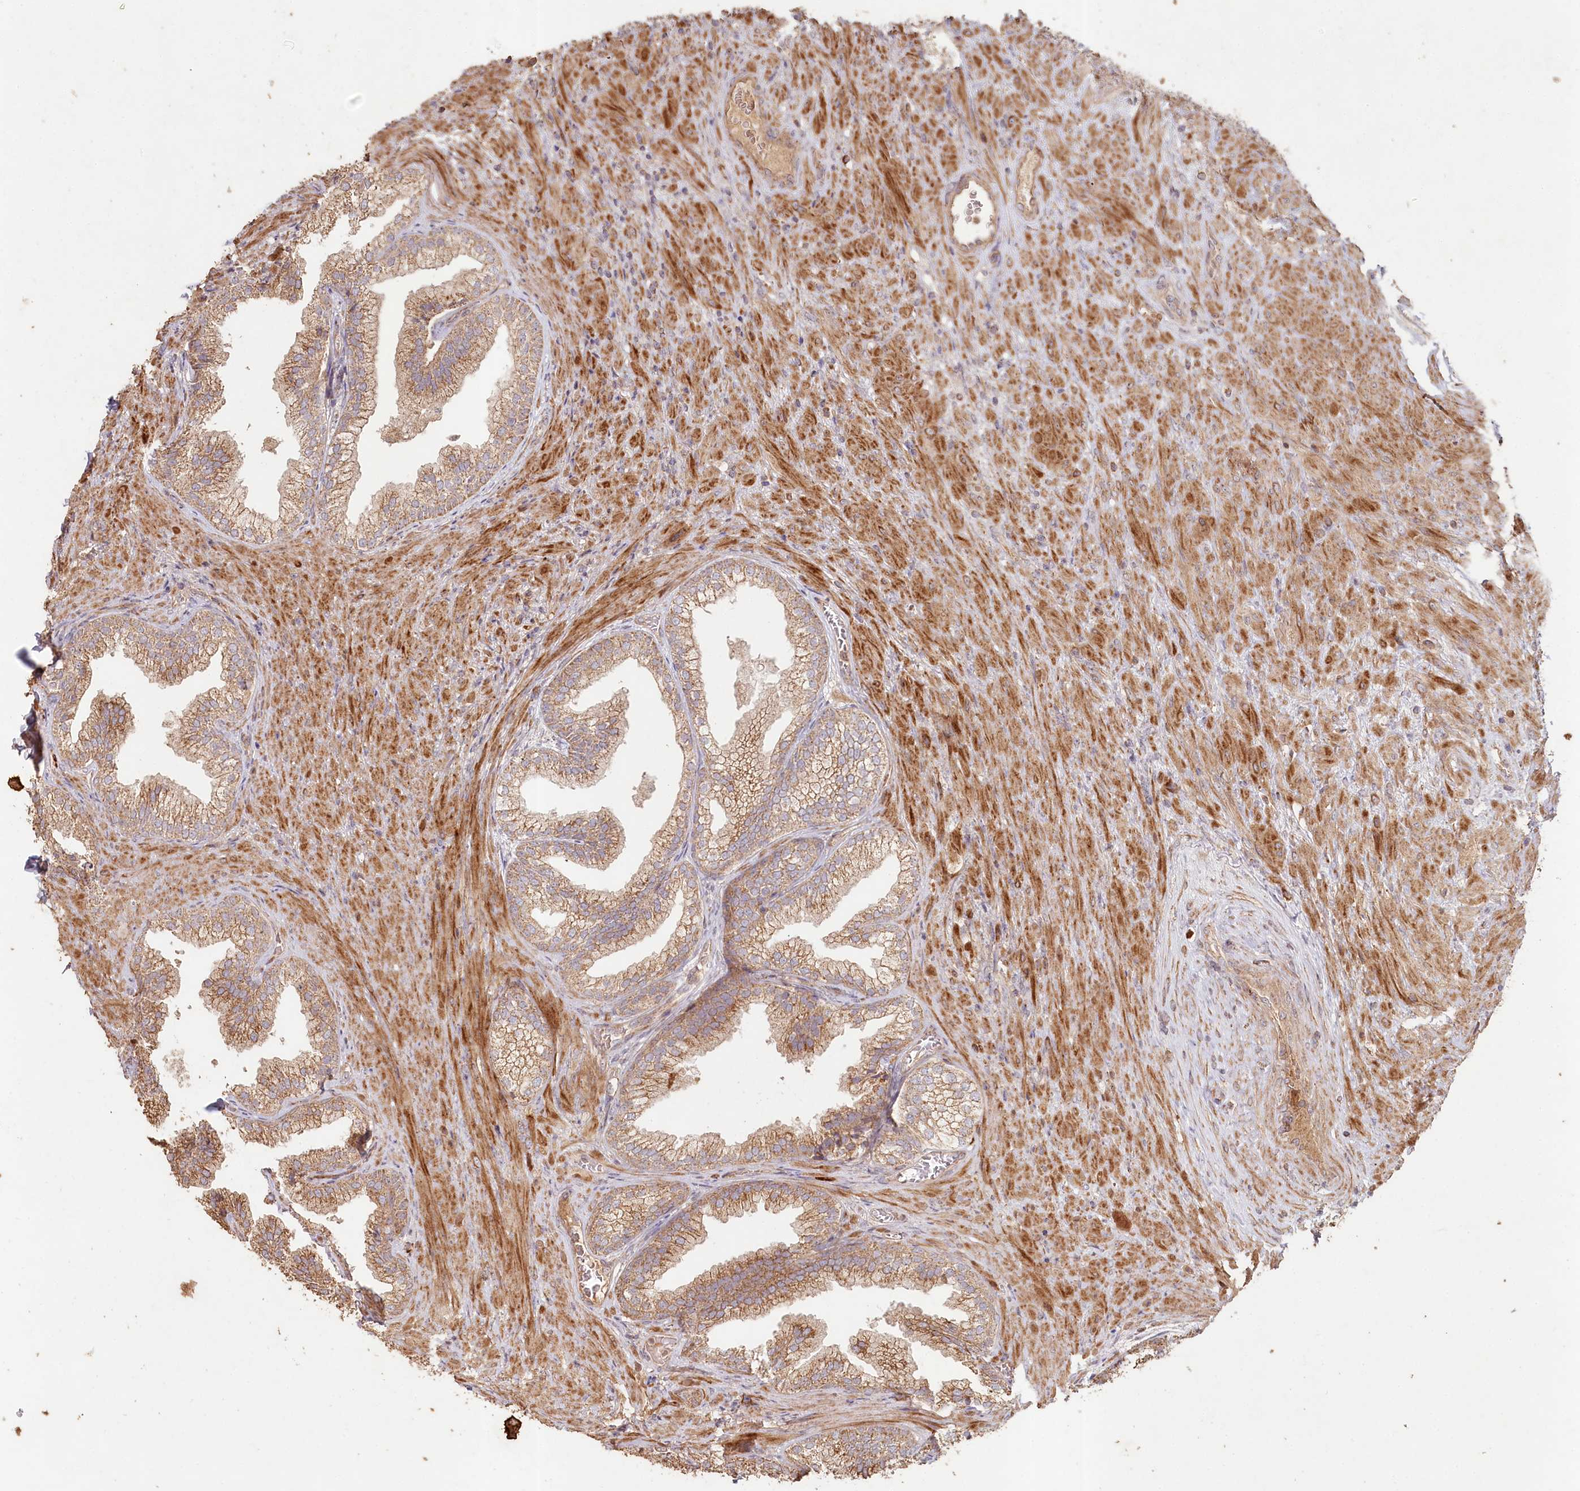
{"staining": {"intensity": "moderate", "quantity": ">75%", "location": "cytoplasmic/membranous"}, "tissue": "prostate", "cell_type": "Glandular cells", "image_type": "normal", "snomed": [{"axis": "morphology", "description": "Normal tissue, NOS"}, {"axis": "topography", "description": "Prostate"}], "caption": "Protein analysis of unremarkable prostate shows moderate cytoplasmic/membranous expression in approximately >75% of glandular cells. The staining is performed using DAB brown chromogen to label protein expression. The nuclei are counter-stained blue using hematoxylin.", "gene": "HAL", "patient": {"sex": "male", "age": 76}}